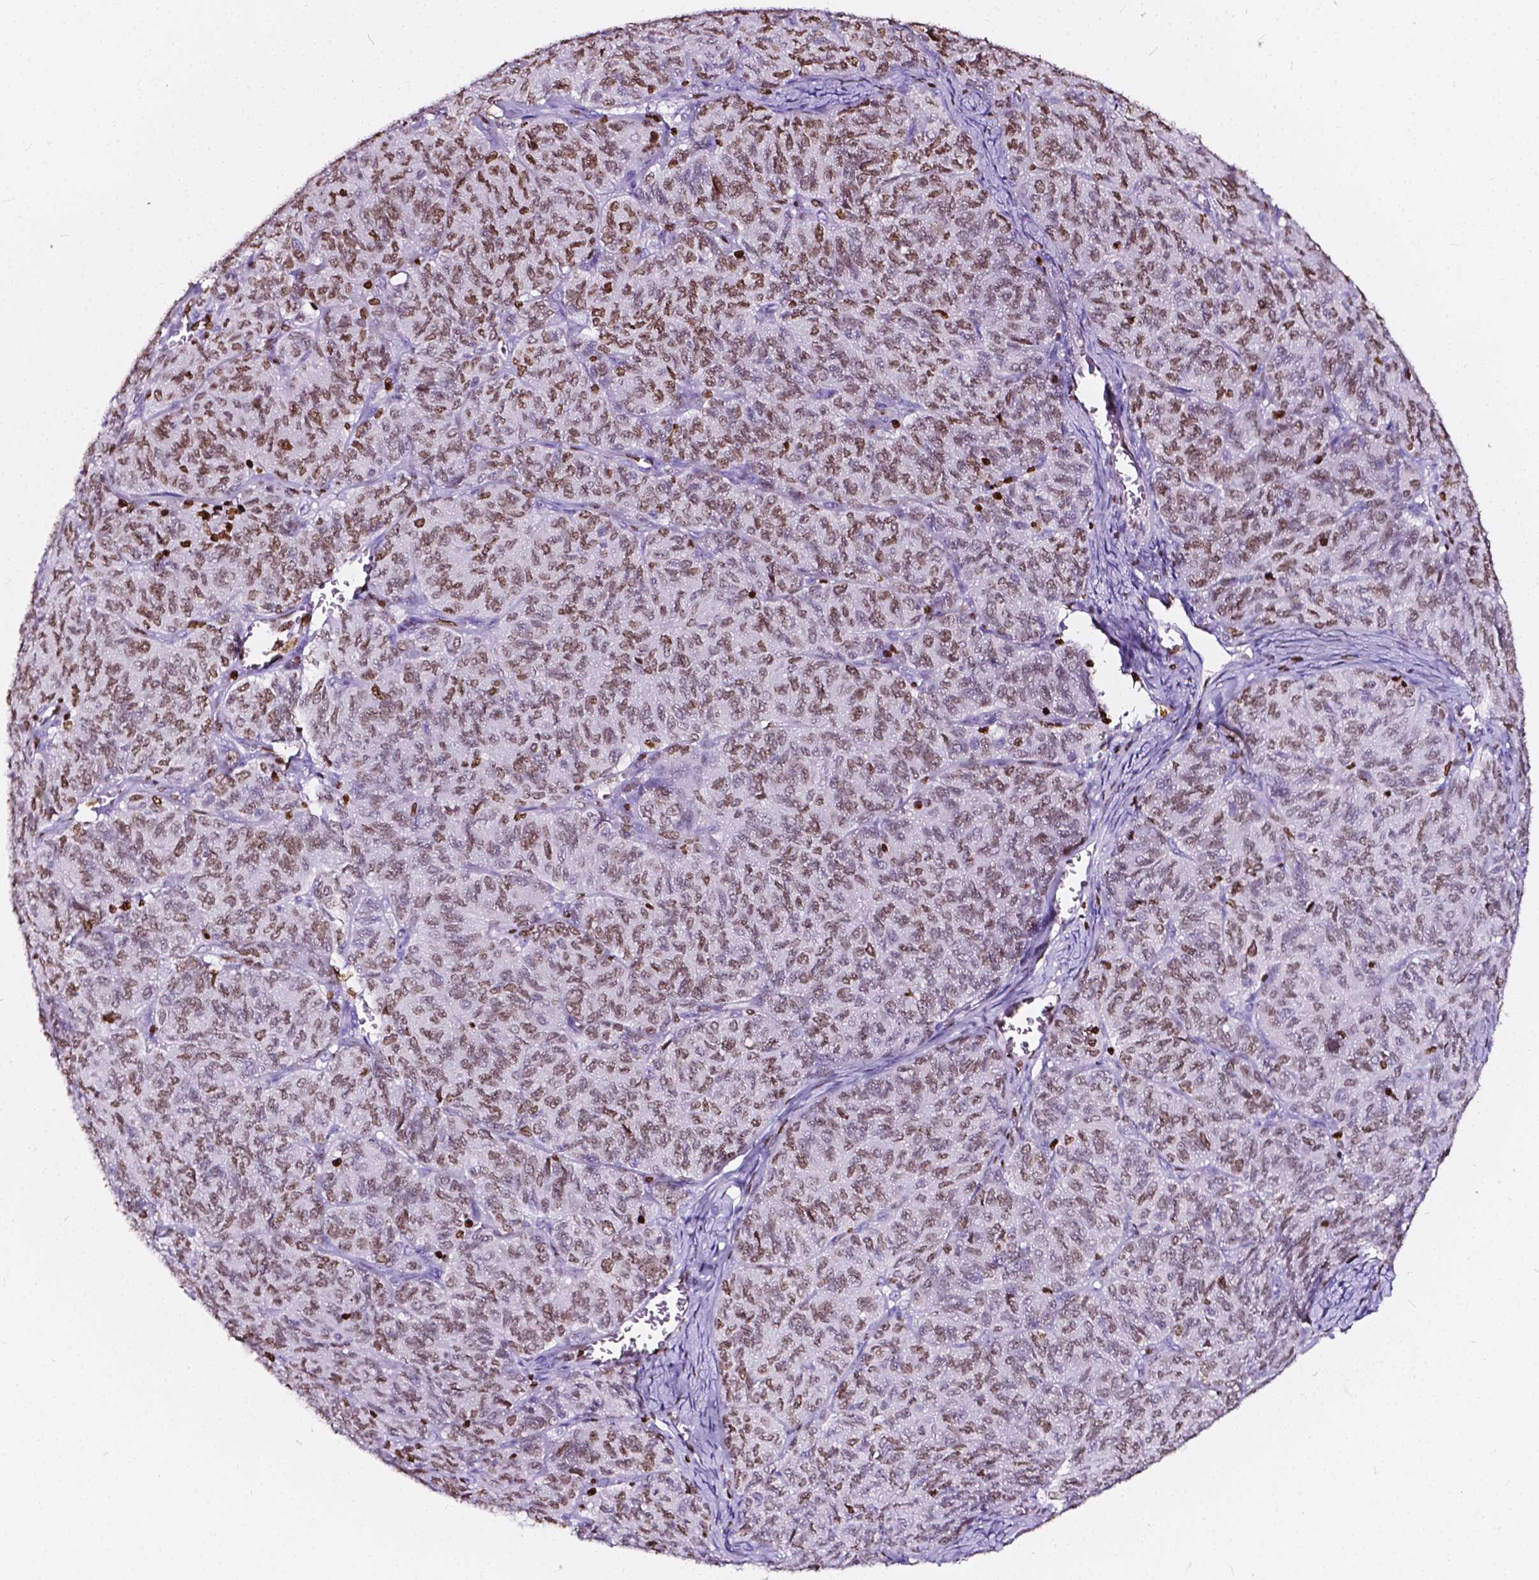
{"staining": {"intensity": "moderate", "quantity": "25%-75%", "location": "nuclear"}, "tissue": "ovarian cancer", "cell_type": "Tumor cells", "image_type": "cancer", "snomed": [{"axis": "morphology", "description": "Carcinoma, endometroid"}, {"axis": "topography", "description": "Ovary"}], "caption": "A high-resolution photomicrograph shows immunohistochemistry (IHC) staining of ovarian cancer (endometroid carcinoma), which reveals moderate nuclear positivity in about 25%-75% of tumor cells. The protein is stained brown, and the nuclei are stained in blue (DAB IHC with brightfield microscopy, high magnification).", "gene": "CBY3", "patient": {"sex": "female", "age": 80}}